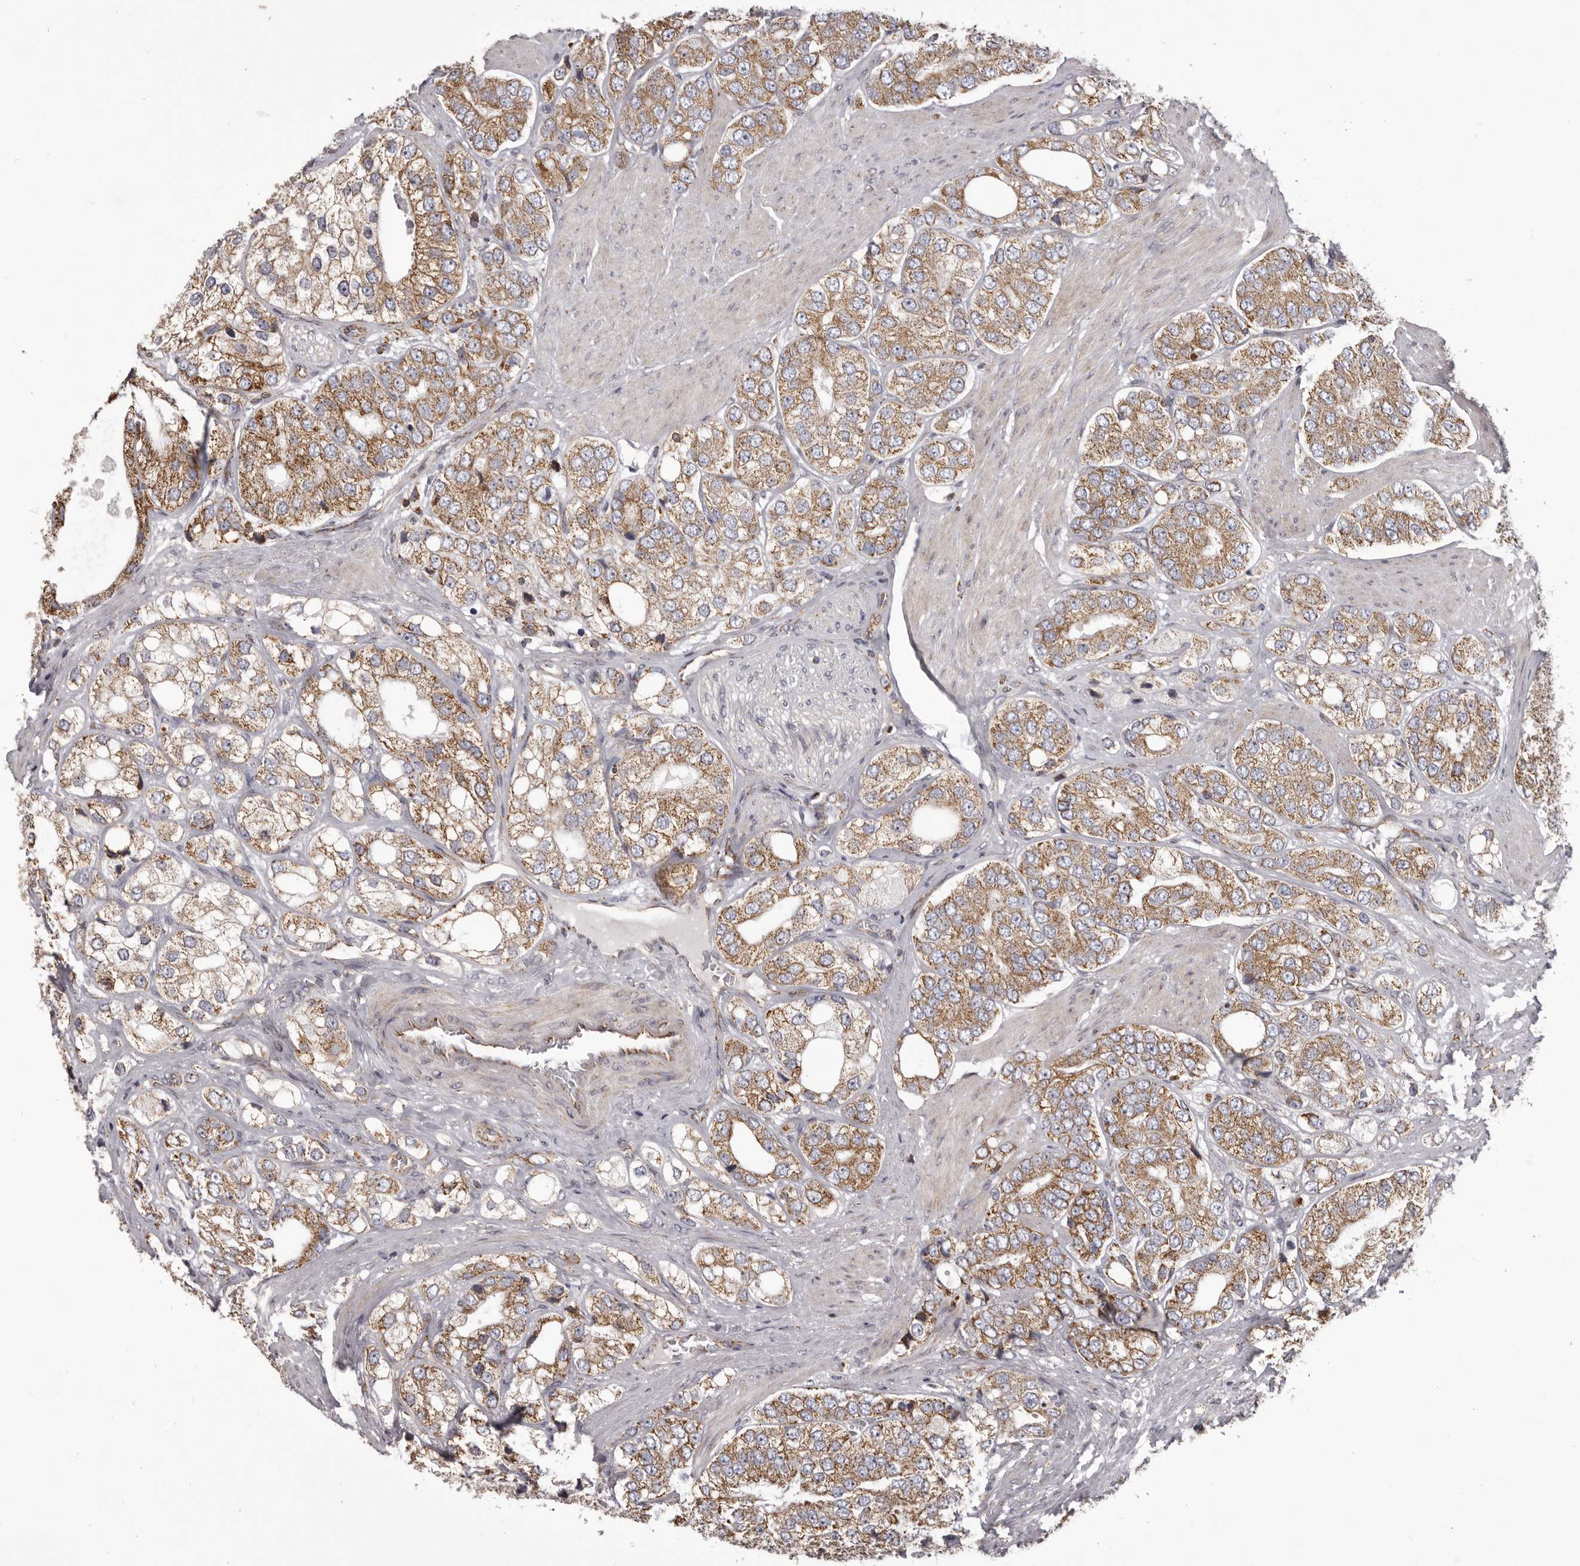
{"staining": {"intensity": "strong", "quantity": ">75%", "location": "cytoplasmic/membranous"}, "tissue": "prostate cancer", "cell_type": "Tumor cells", "image_type": "cancer", "snomed": [{"axis": "morphology", "description": "Adenocarcinoma, High grade"}, {"axis": "topography", "description": "Prostate"}], "caption": "The immunohistochemical stain labels strong cytoplasmic/membranous expression in tumor cells of prostate cancer (high-grade adenocarcinoma) tissue.", "gene": "CHRM2", "patient": {"sex": "male", "age": 50}}